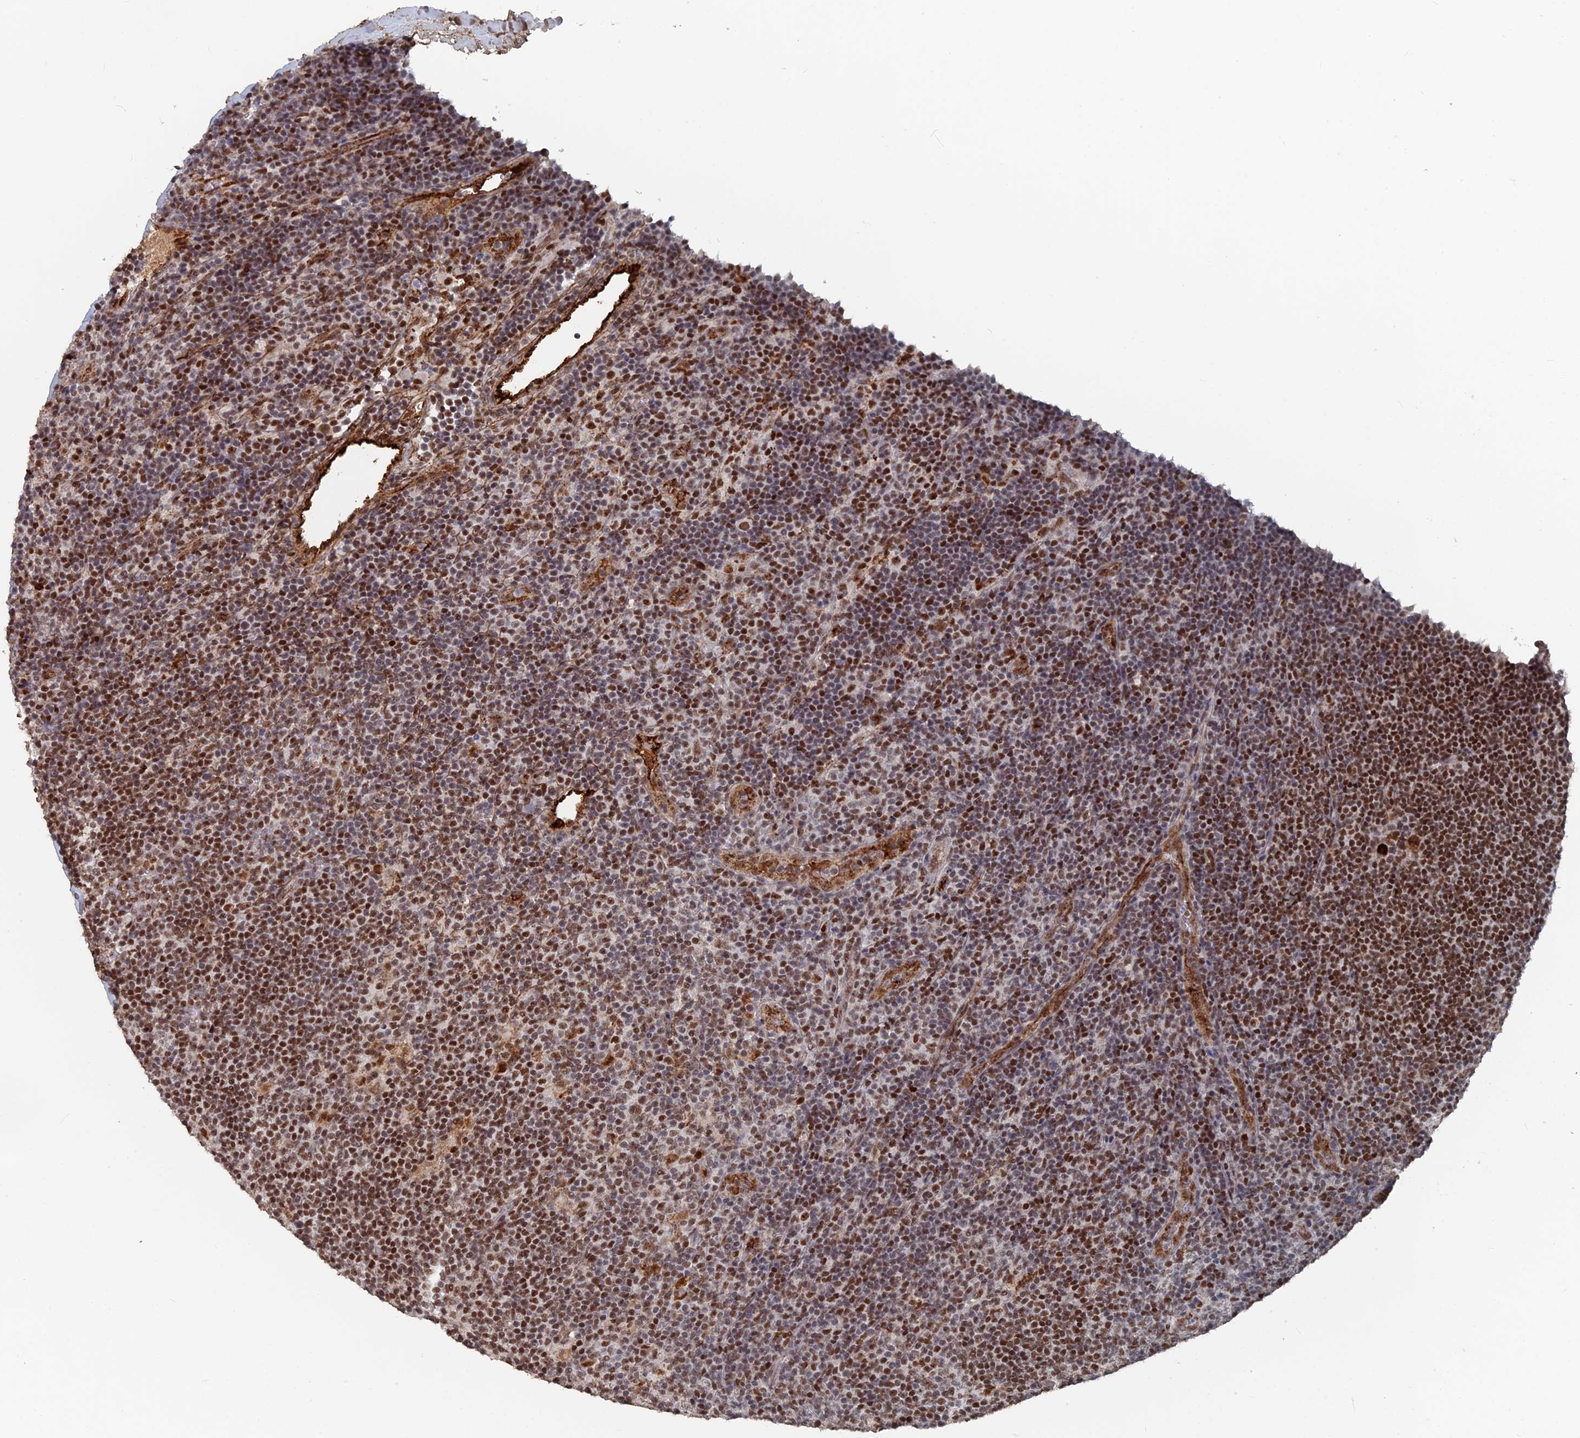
{"staining": {"intensity": "strong", "quantity": ">75%", "location": "nuclear"}, "tissue": "lymphoma", "cell_type": "Tumor cells", "image_type": "cancer", "snomed": [{"axis": "morphology", "description": "Hodgkin's disease, NOS"}, {"axis": "topography", "description": "Lymph node"}], "caption": "This is a histology image of IHC staining of lymphoma, which shows strong staining in the nuclear of tumor cells.", "gene": "SH3D21", "patient": {"sex": "female", "age": 57}}